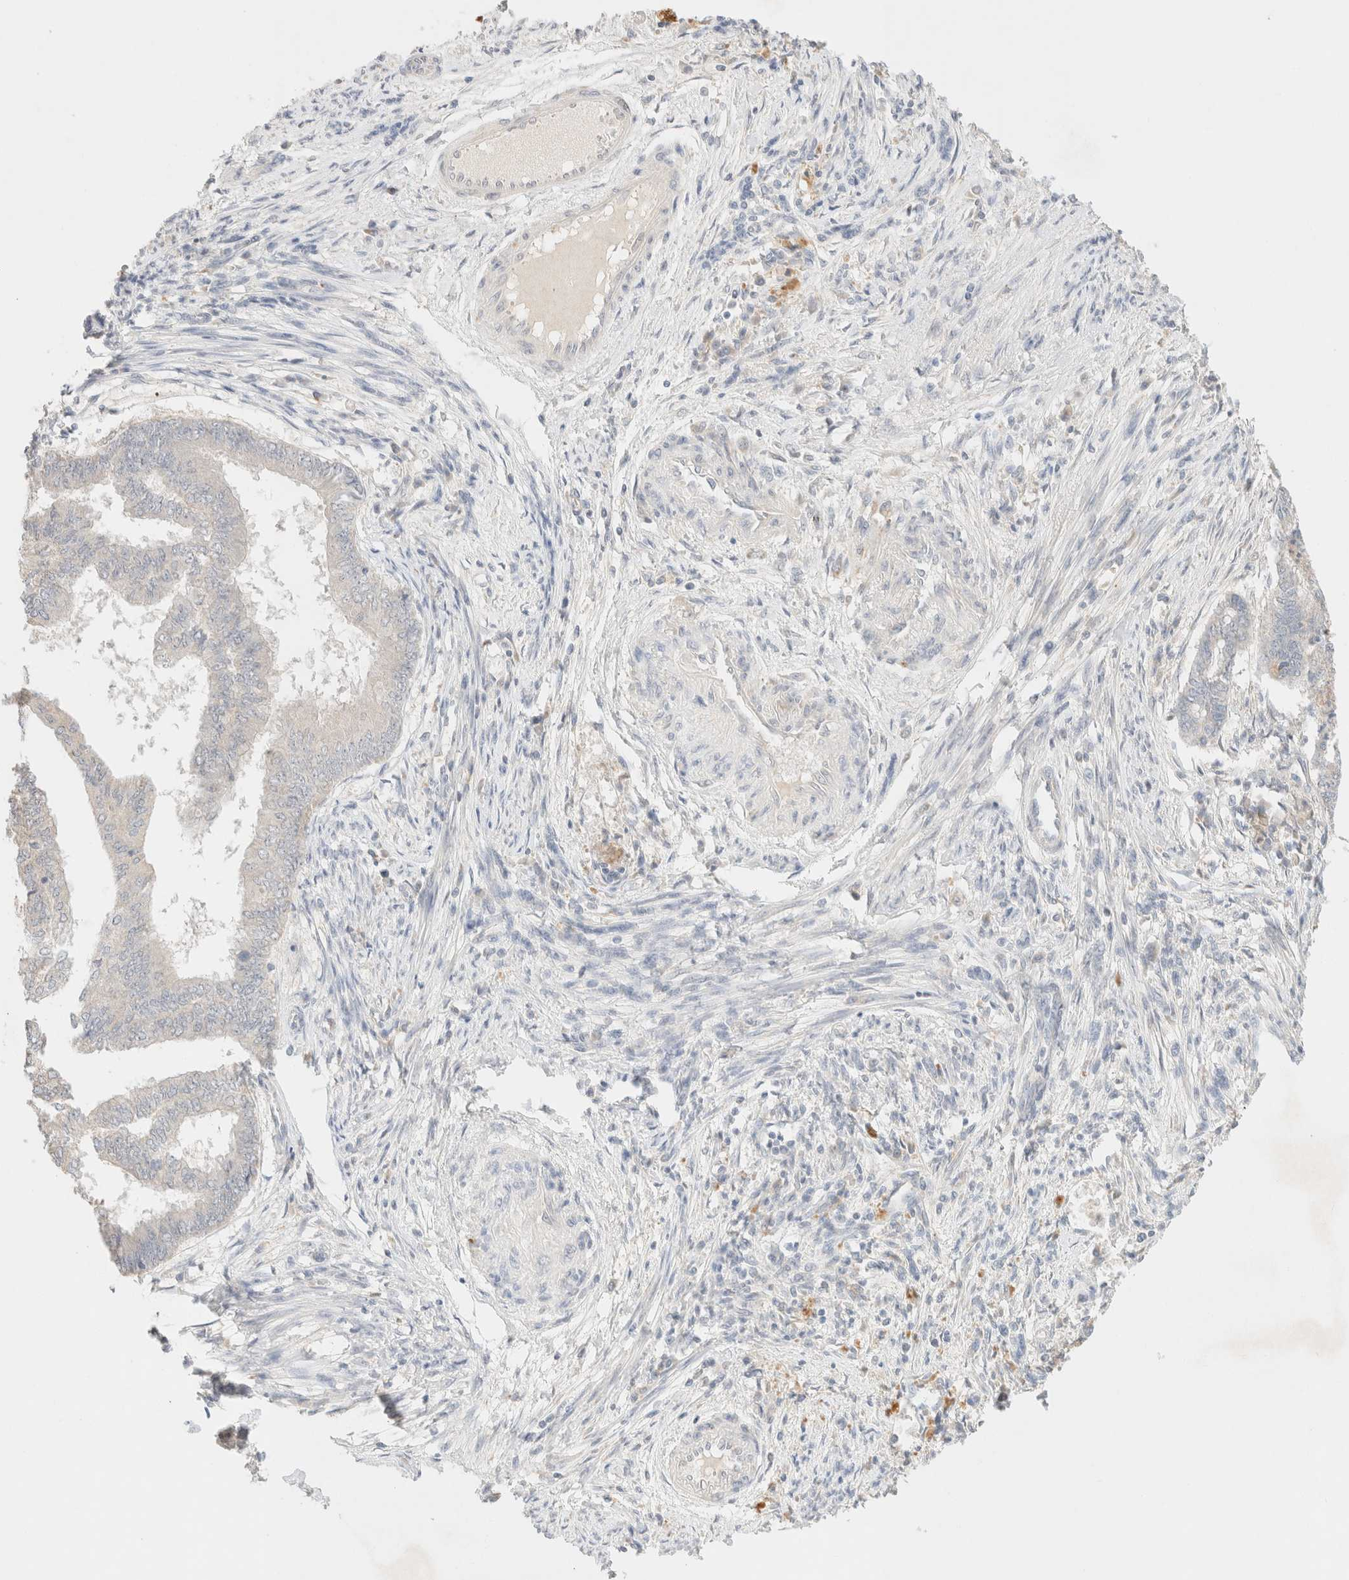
{"staining": {"intensity": "negative", "quantity": "none", "location": "none"}, "tissue": "endometrial cancer", "cell_type": "Tumor cells", "image_type": "cancer", "snomed": [{"axis": "morphology", "description": "Polyp, NOS"}, {"axis": "morphology", "description": "Adenocarcinoma, NOS"}, {"axis": "morphology", "description": "Adenoma, NOS"}, {"axis": "topography", "description": "Endometrium"}], "caption": "Immunohistochemical staining of endometrial cancer displays no significant positivity in tumor cells.", "gene": "SNTB1", "patient": {"sex": "female", "age": 79}}